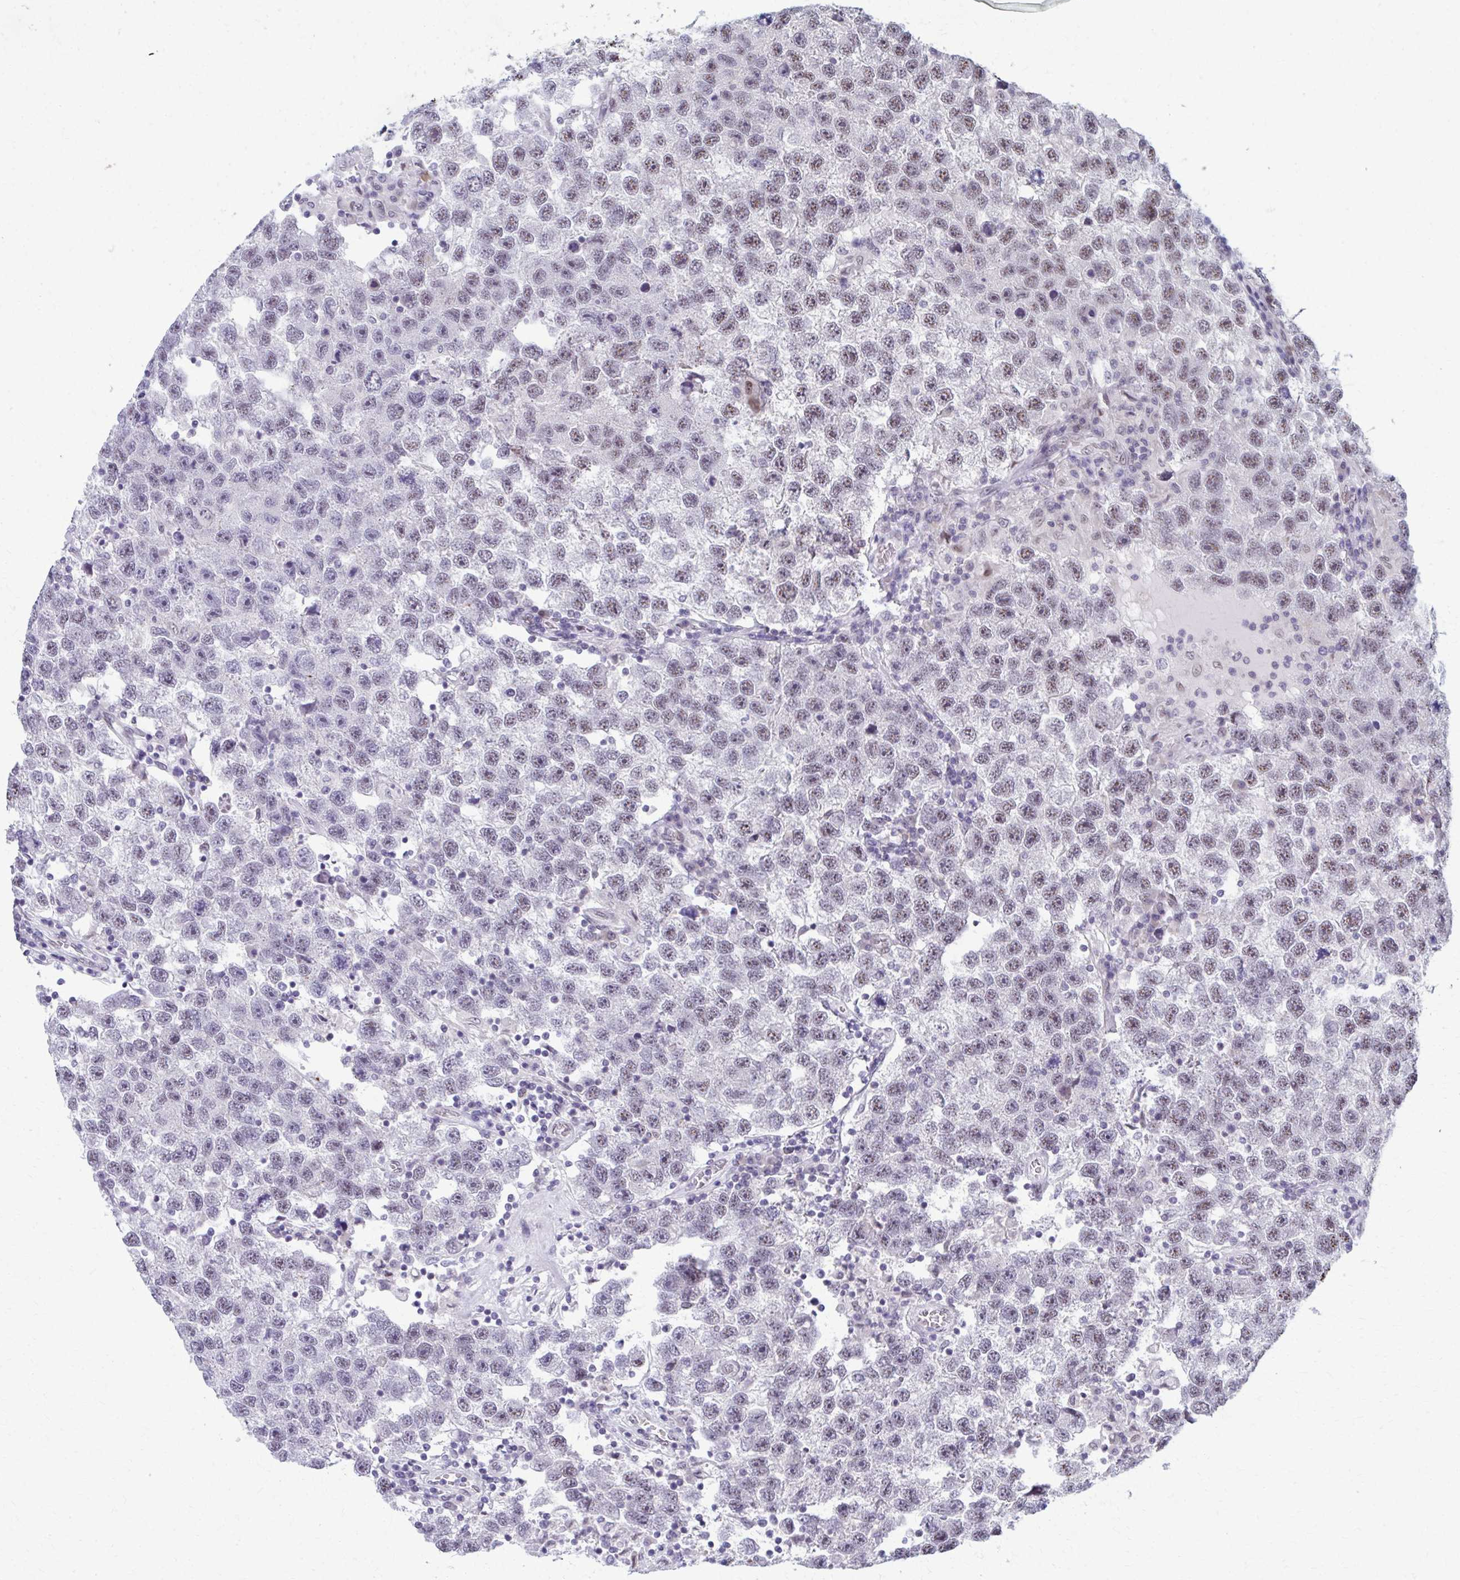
{"staining": {"intensity": "weak", "quantity": "25%-75%", "location": "nuclear"}, "tissue": "testis cancer", "cell_type": "Tumor cells", "image_type": "cancer", "snomed": [{"axis": "morphology", "description": "Seminoma, NOS"}, {"axis": "topography", "description": "Testis"}], "caption": "Brown immunohistochemical staining in seminoma (testis) reveals weak nuclear staining in approximately 25%-75% of tumor cells.", "gene": "SETBP1", "patient": {"sex": "male", "age": 26}}